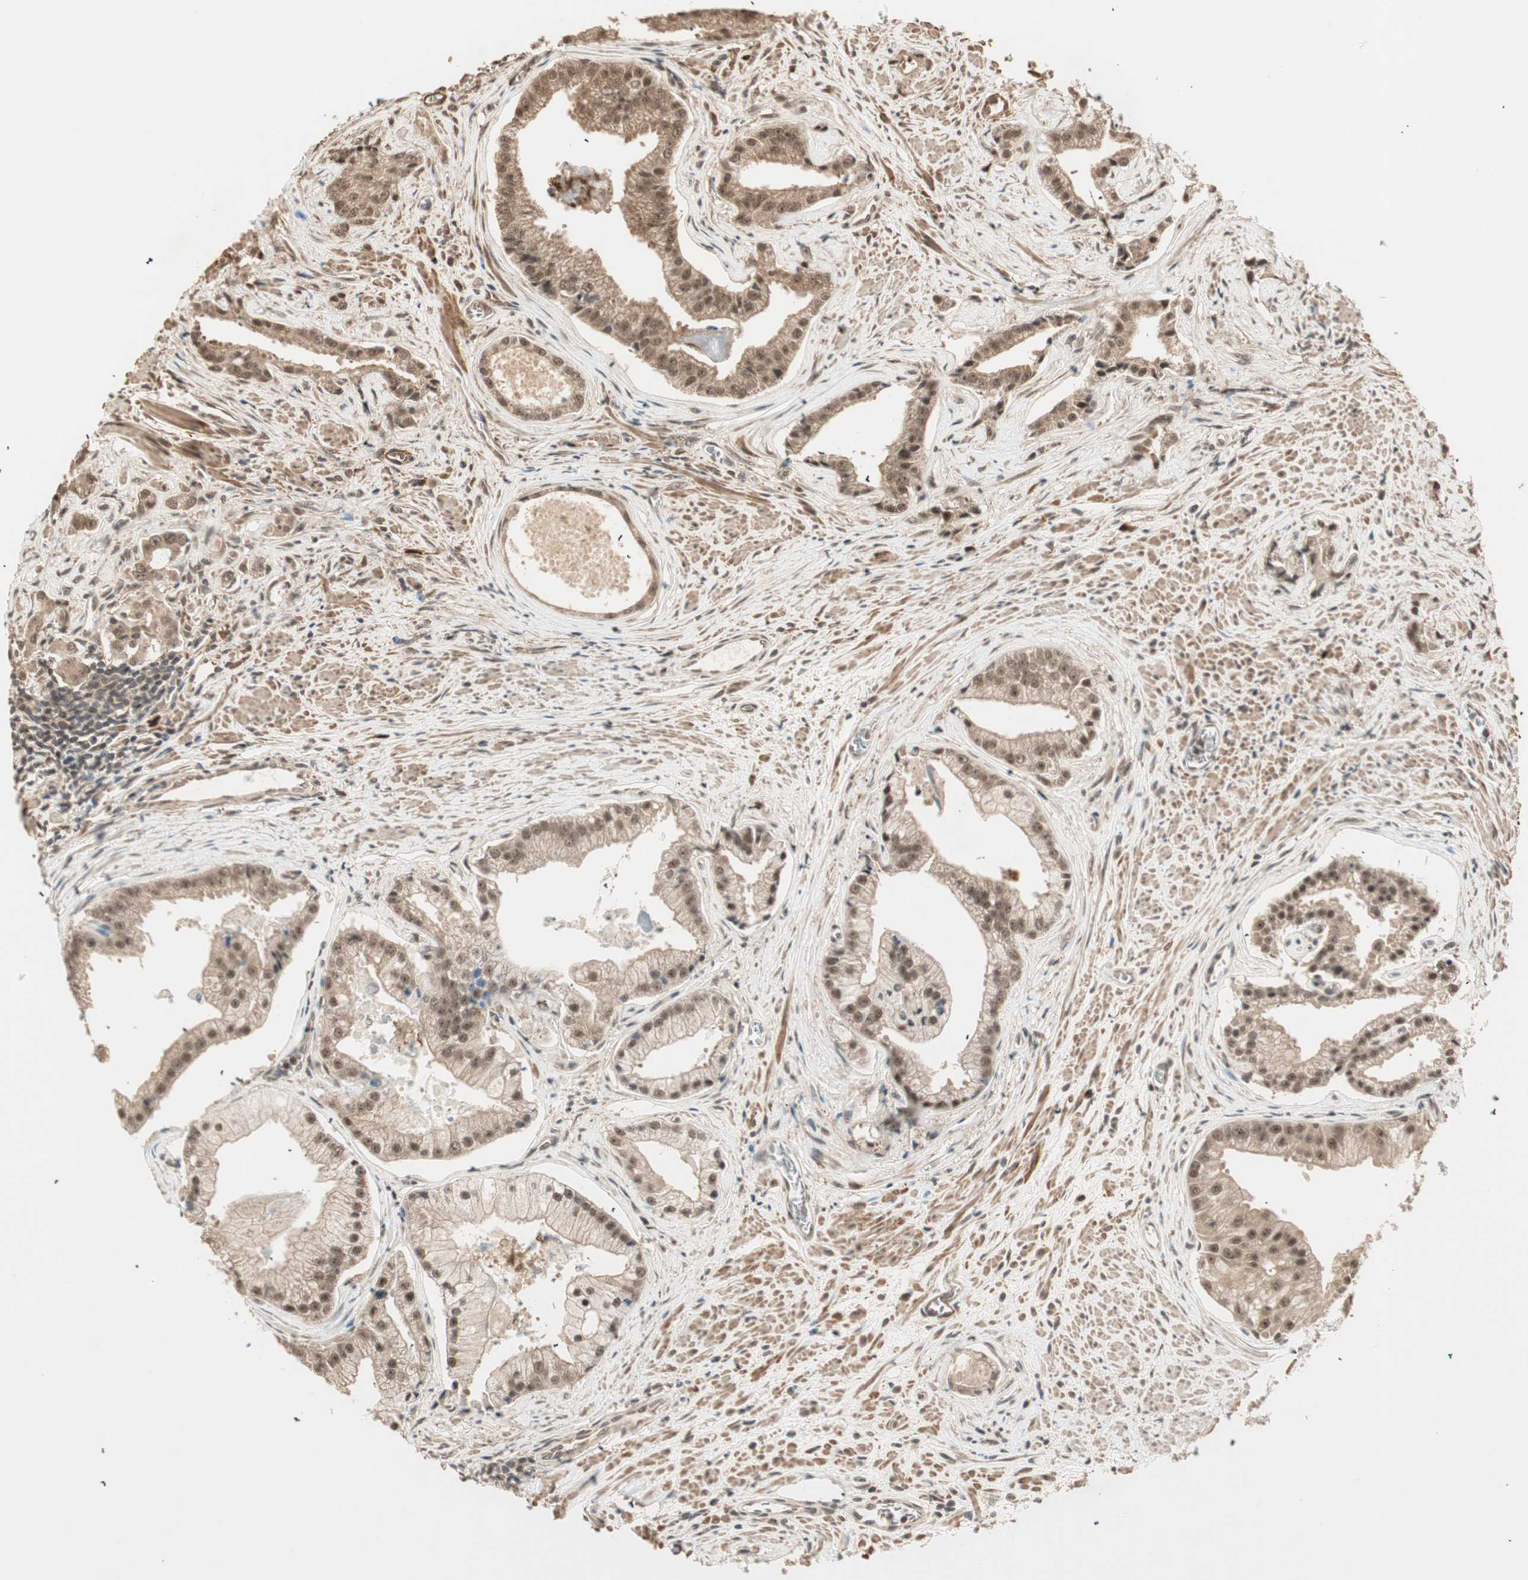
{"staining": {"intensity": "moderate", "quantity": ">75%", "location": "cytoplasmic/membranous,nuclear"}, "tissue": "prostate cancer", "cell_type": "Tumor cells", "image_type": "cancer", "snomed": [{"axis": "morphology", "description": "Adenocarcinoma, High grade"}, {"axis": "topography", "description": "Prostate"}], "caption": "This histopathology image exhibits IHC staining of human adenocarcinoma (high-grade) (prostate), with medium moderate cytoplasmic/membranous and nuclear expression in approximately >75% of tumor cells.", "gene": "ZSCAN31", "patient": {"sex": "male", "age": 67}}